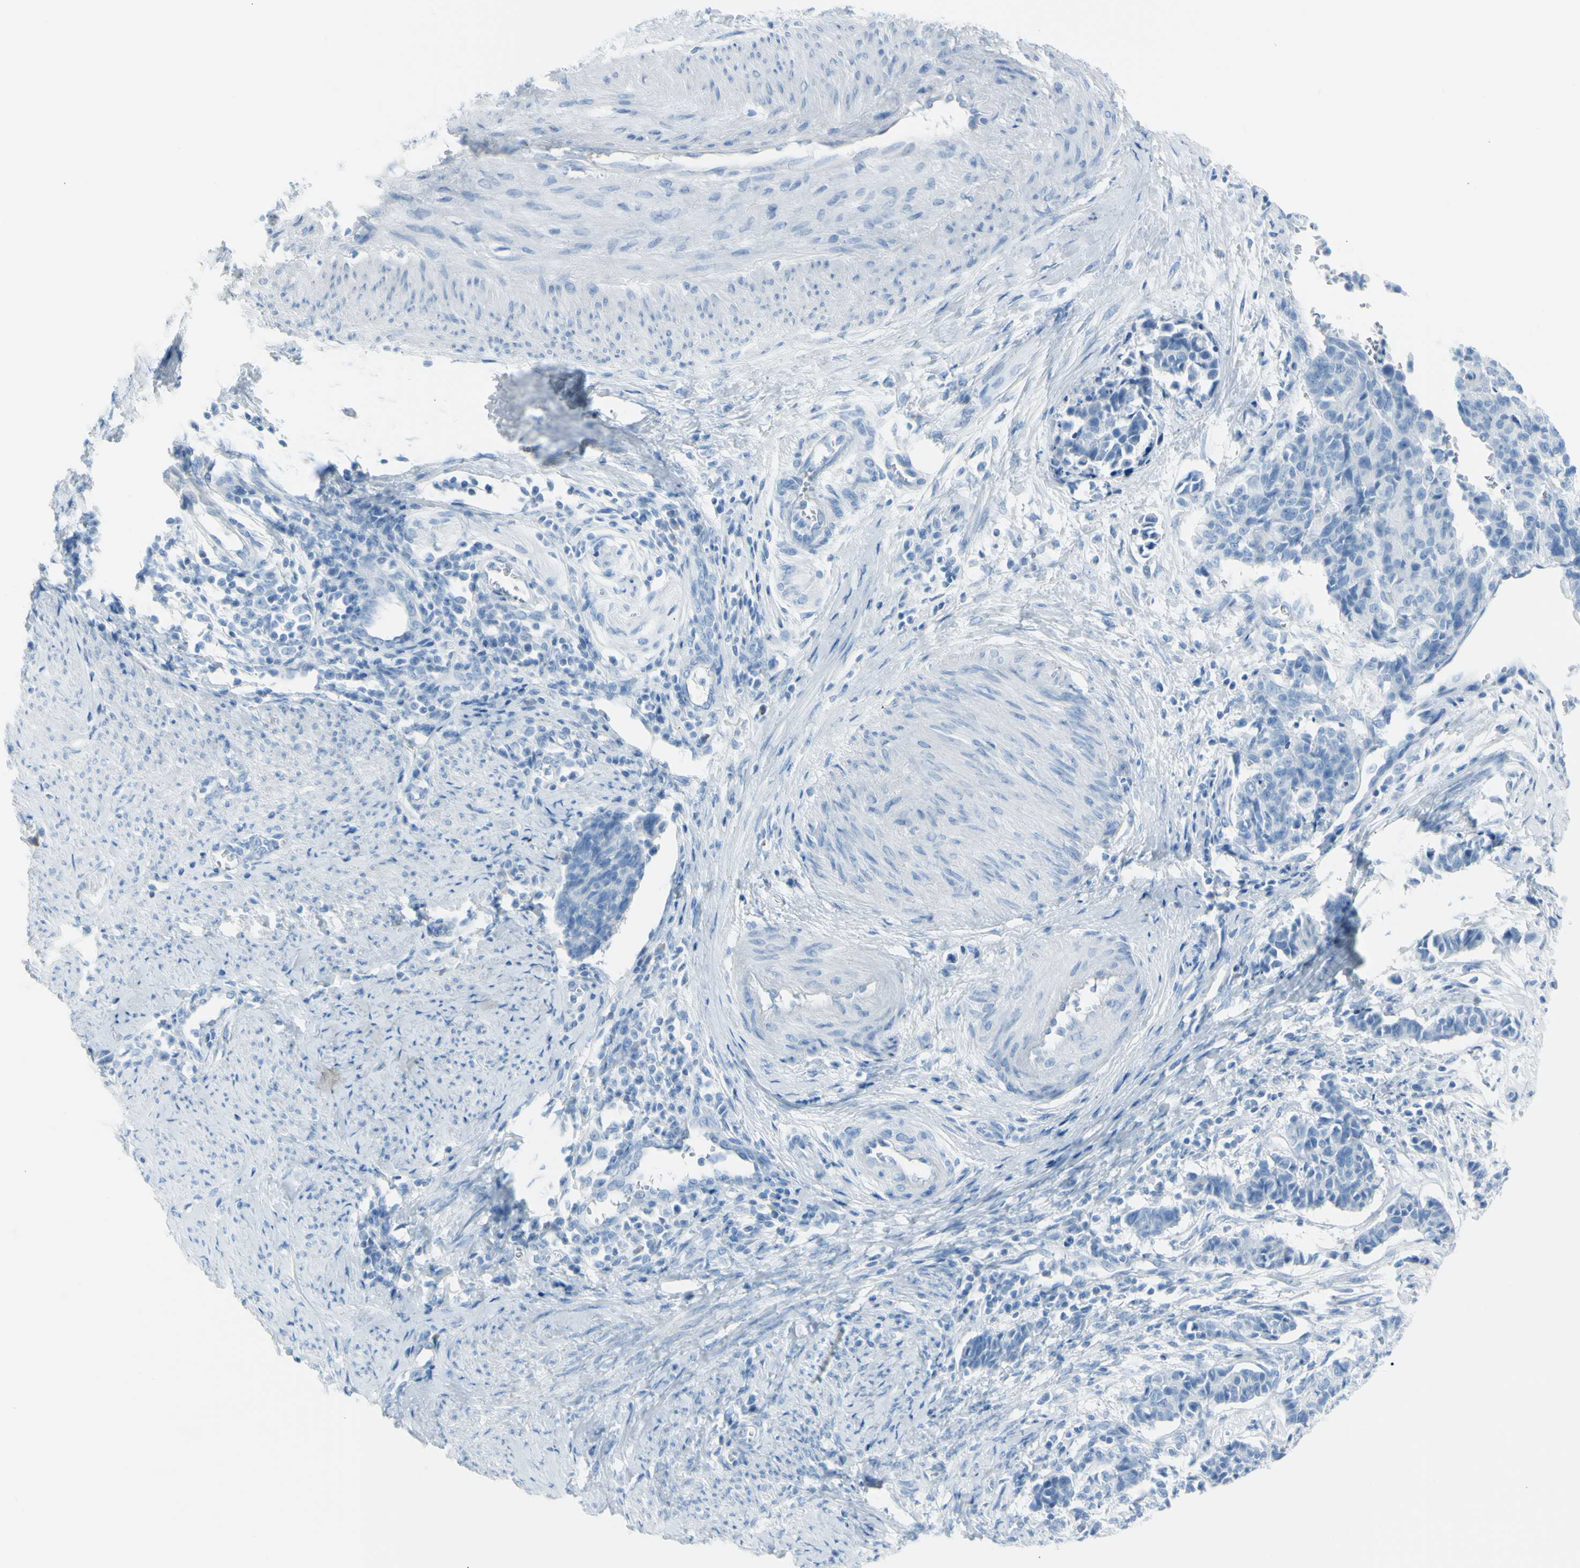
{"staining": {"intensity": "negative", "quantity": "none", "location": "none"}, "tissue": "cervical cancer", "cell_type": "Tumor cells", "image_type": "cancer", "snomed": [{"axis": "morphology", "description": "Normal tissue, NOS"}, {"axis": "morphology", "description": "Squamous cell carcinoma, NOS"}, {"axis": "topography", "description": "Cervix"}], "caption": "DAB (3,3'-diaminobenzidine) immunohistochemical staining of human cervical cancer demonstrates no significant expression in tumor cells. Nuclei are stained in blue.", "gene": "TFPI2", "patient": {"sex": "female", "age": 35}}